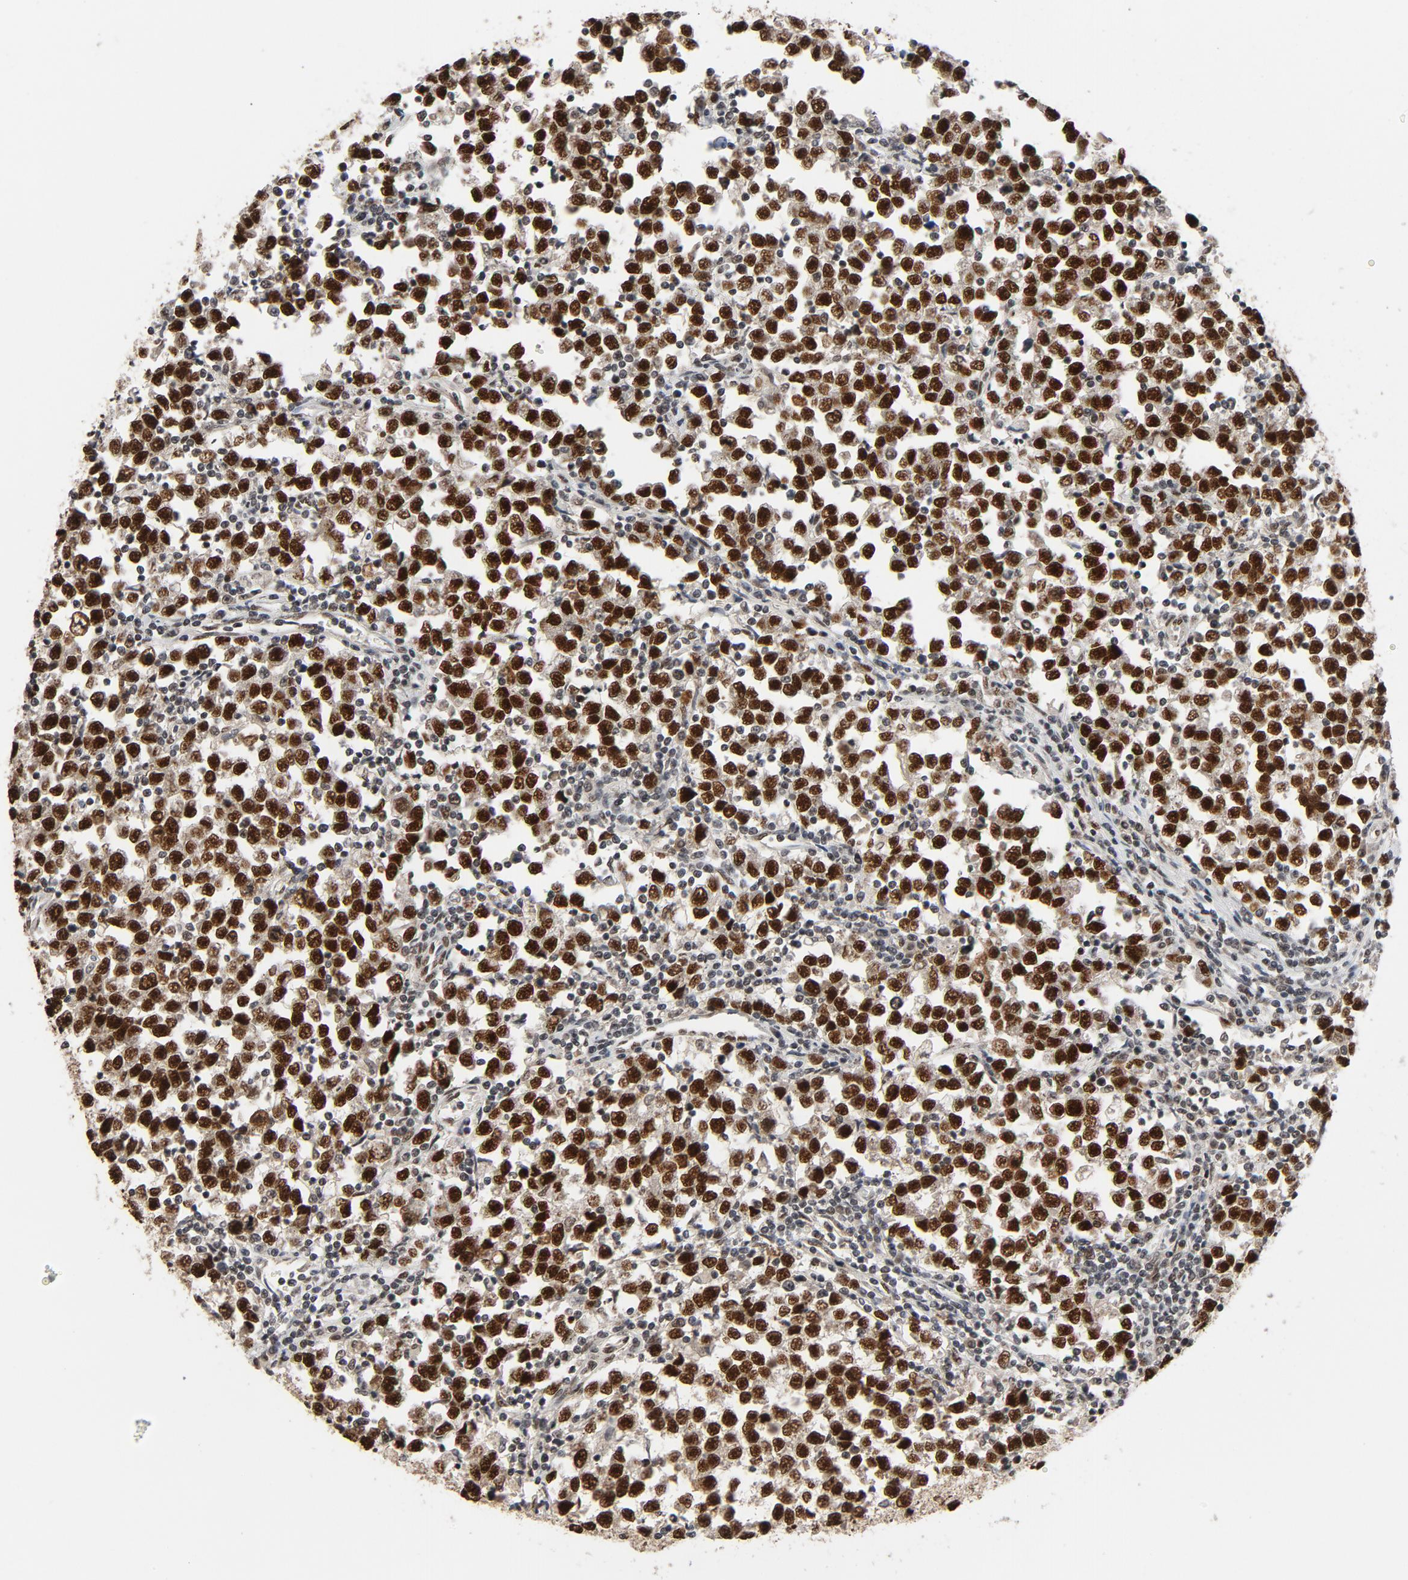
{"staining": {"intensity": "strong", "quantity": ">75%", "location": "nuclear"}, "tissue": "testis cancer", "cell_type": "Tumor cells", "image_type": "cancer", "snomed": [{"axis": "morphology", "description": "Seminoma, NOS"}, {"axis": "topography", "description": "Testis"}], "caption": "Approximately >75% of tumor cells in human testis cancer demonstrate strong nuclear protein positivity as visualized by brown immunohistochemical staining.", "gene": "SMARCD1", "patient": {"sex": "male", "age": 43}}